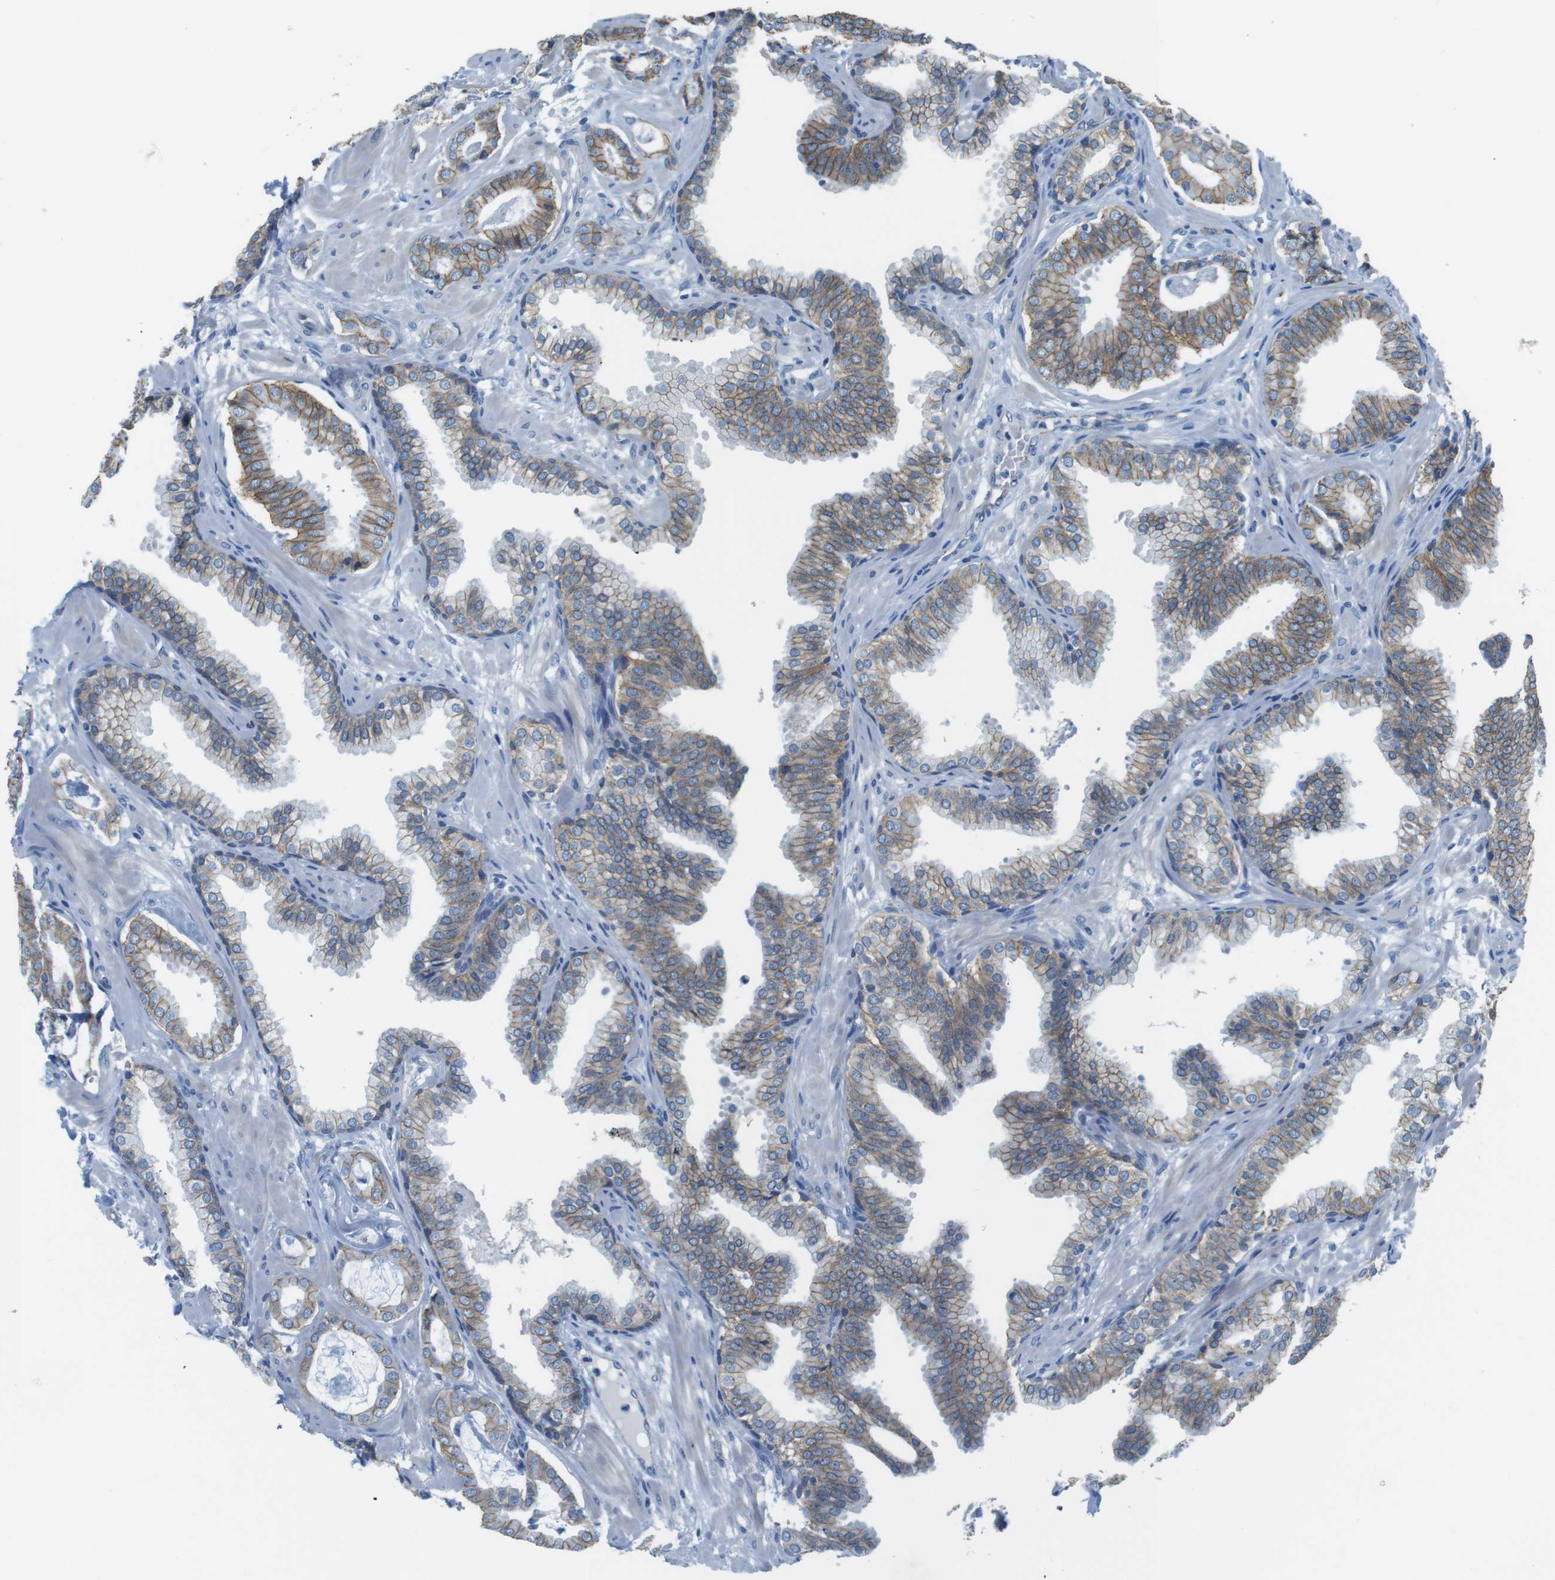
{"staining": {"intensity": "moderate", "quantity": ">75%", "location": "cytoplasmic/membranous"}, "tissue": "prostate cancer", "cell_type": "Tumor cells", "image_type": "cancer", "snomed": [{"axis": "morphology", "description": "Adenocarcinoma, Low grade"}, {"axis": "topography", "description": "Prostate"}], "caption": "A brown stain labels moderate cytoplasmic/membranous expression of a protein in prostate cancer (adenocarcinoma (low-grade)) tumor cells.", "gene": "SLC6A6", "patient": {"sex": "male", "age": 53}}